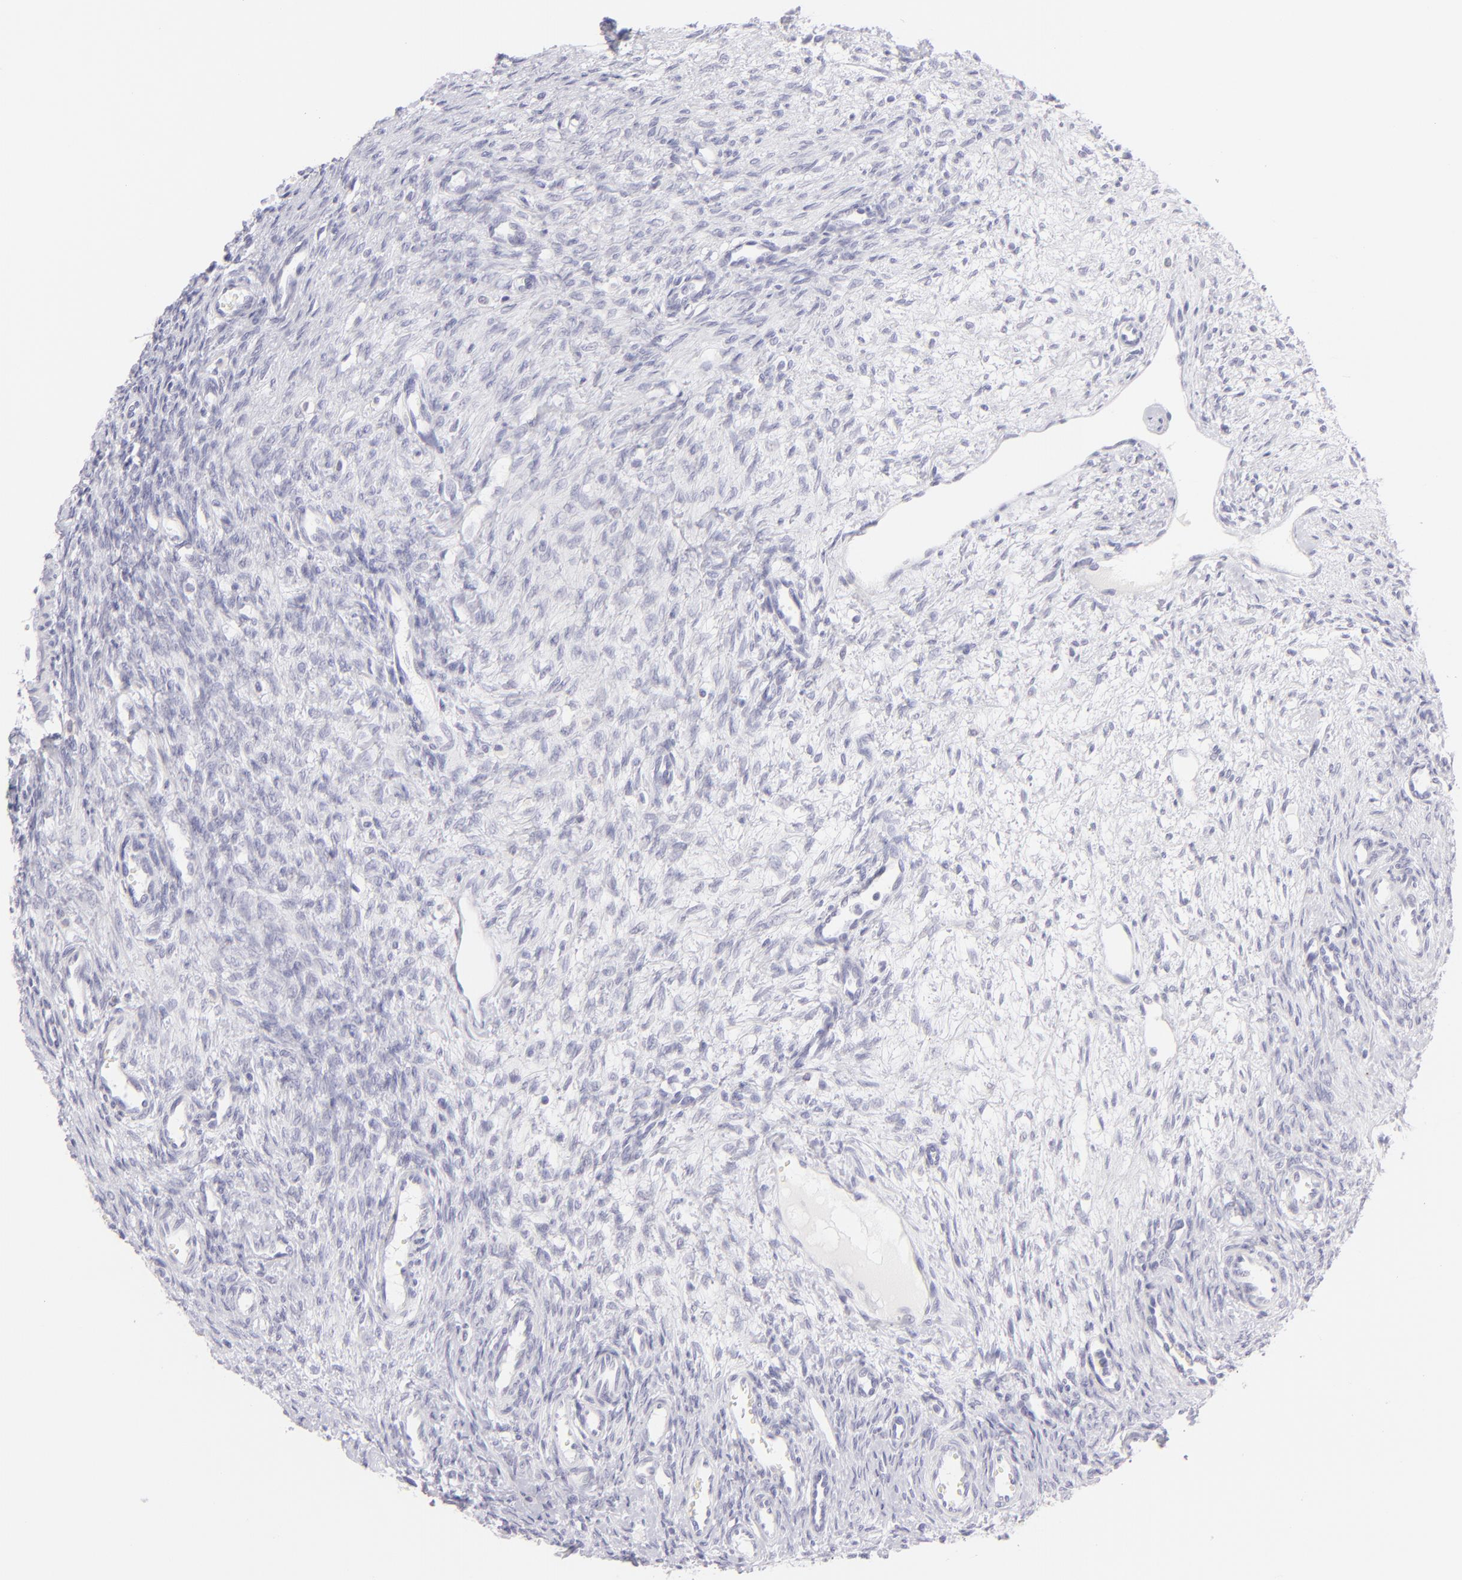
{"staining": {"intensity": "negative", "quantity": "none", "location": "none"}, "tissue": "ovary", "cell_type": "Follicle cells", "image_type": "normal", "snomed": [{"axis": "morphology", "description": "Normal tissue, NOS"}, {"axis": "topography", "description": "Ovary"}], "caption": "IHC histopathology image of benign human ovary stained for a protein (brown), which reveals no positivity in follicle cells. (IHC, brightfield microscopy, high magnification).", "gene": "FCER2", "patient": {"sex": "female", "age": 33}}